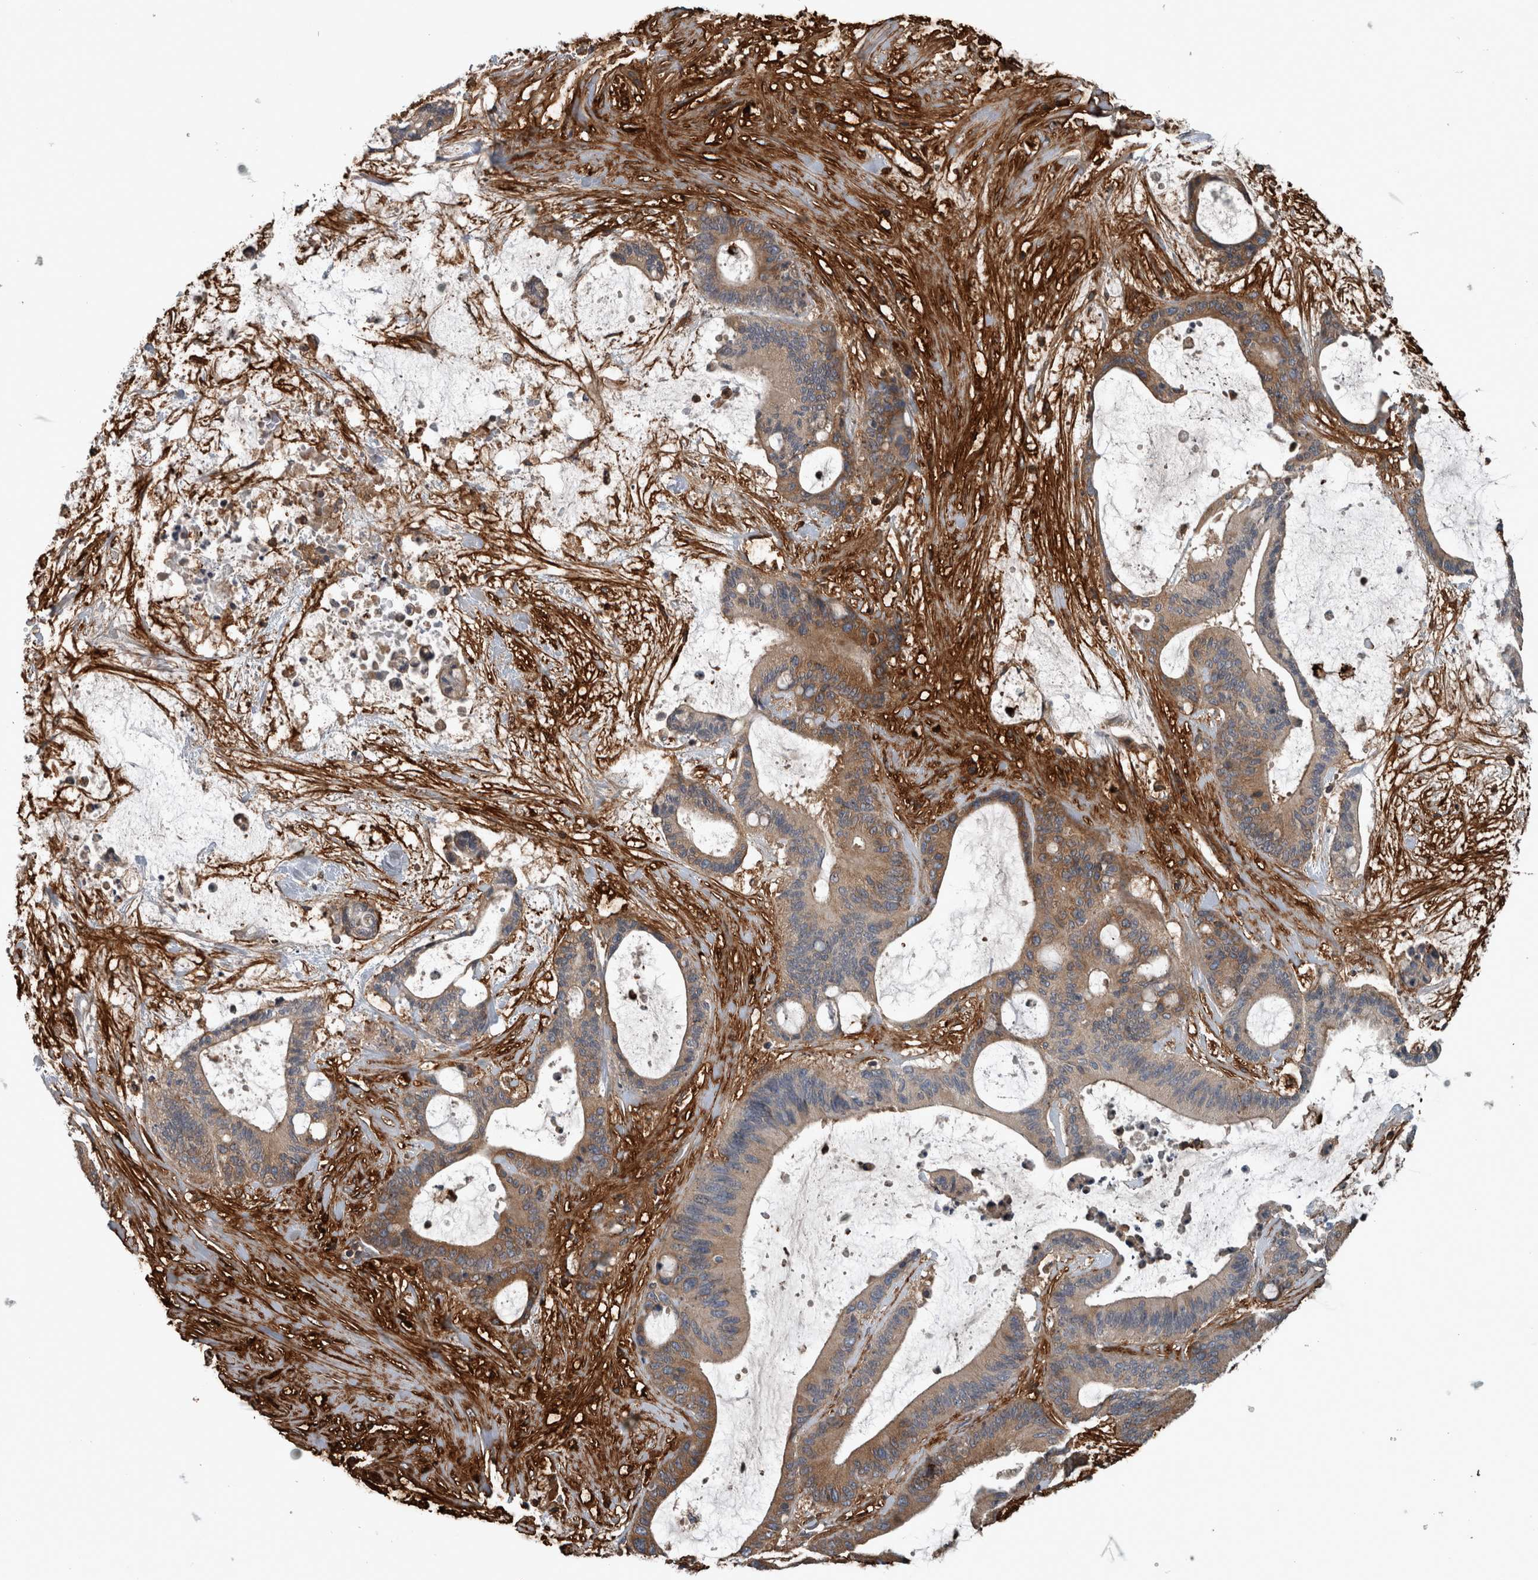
{"staining": {"intensity": "moderate", "quantity": "25%-75%", "location": "cytoplasmic/membranous"}, "tissue": "liver cancer", "cell_type": "Tumor cells", "image_type": "cancer", "snomed": [{"axis": "morphology", "description": "Cholangiocarcinoma"}, {"axis": "topography", "description": "Liver"}], "caption": "Liver cancer (cholangiocarcinoma) stained with a brown dye displays moderate cytoplasmic/membranous positive expression in about 25%-75% of tumor cells.", "gene": "EXOC8", "patient": {"sex": "female", "age": 73}}